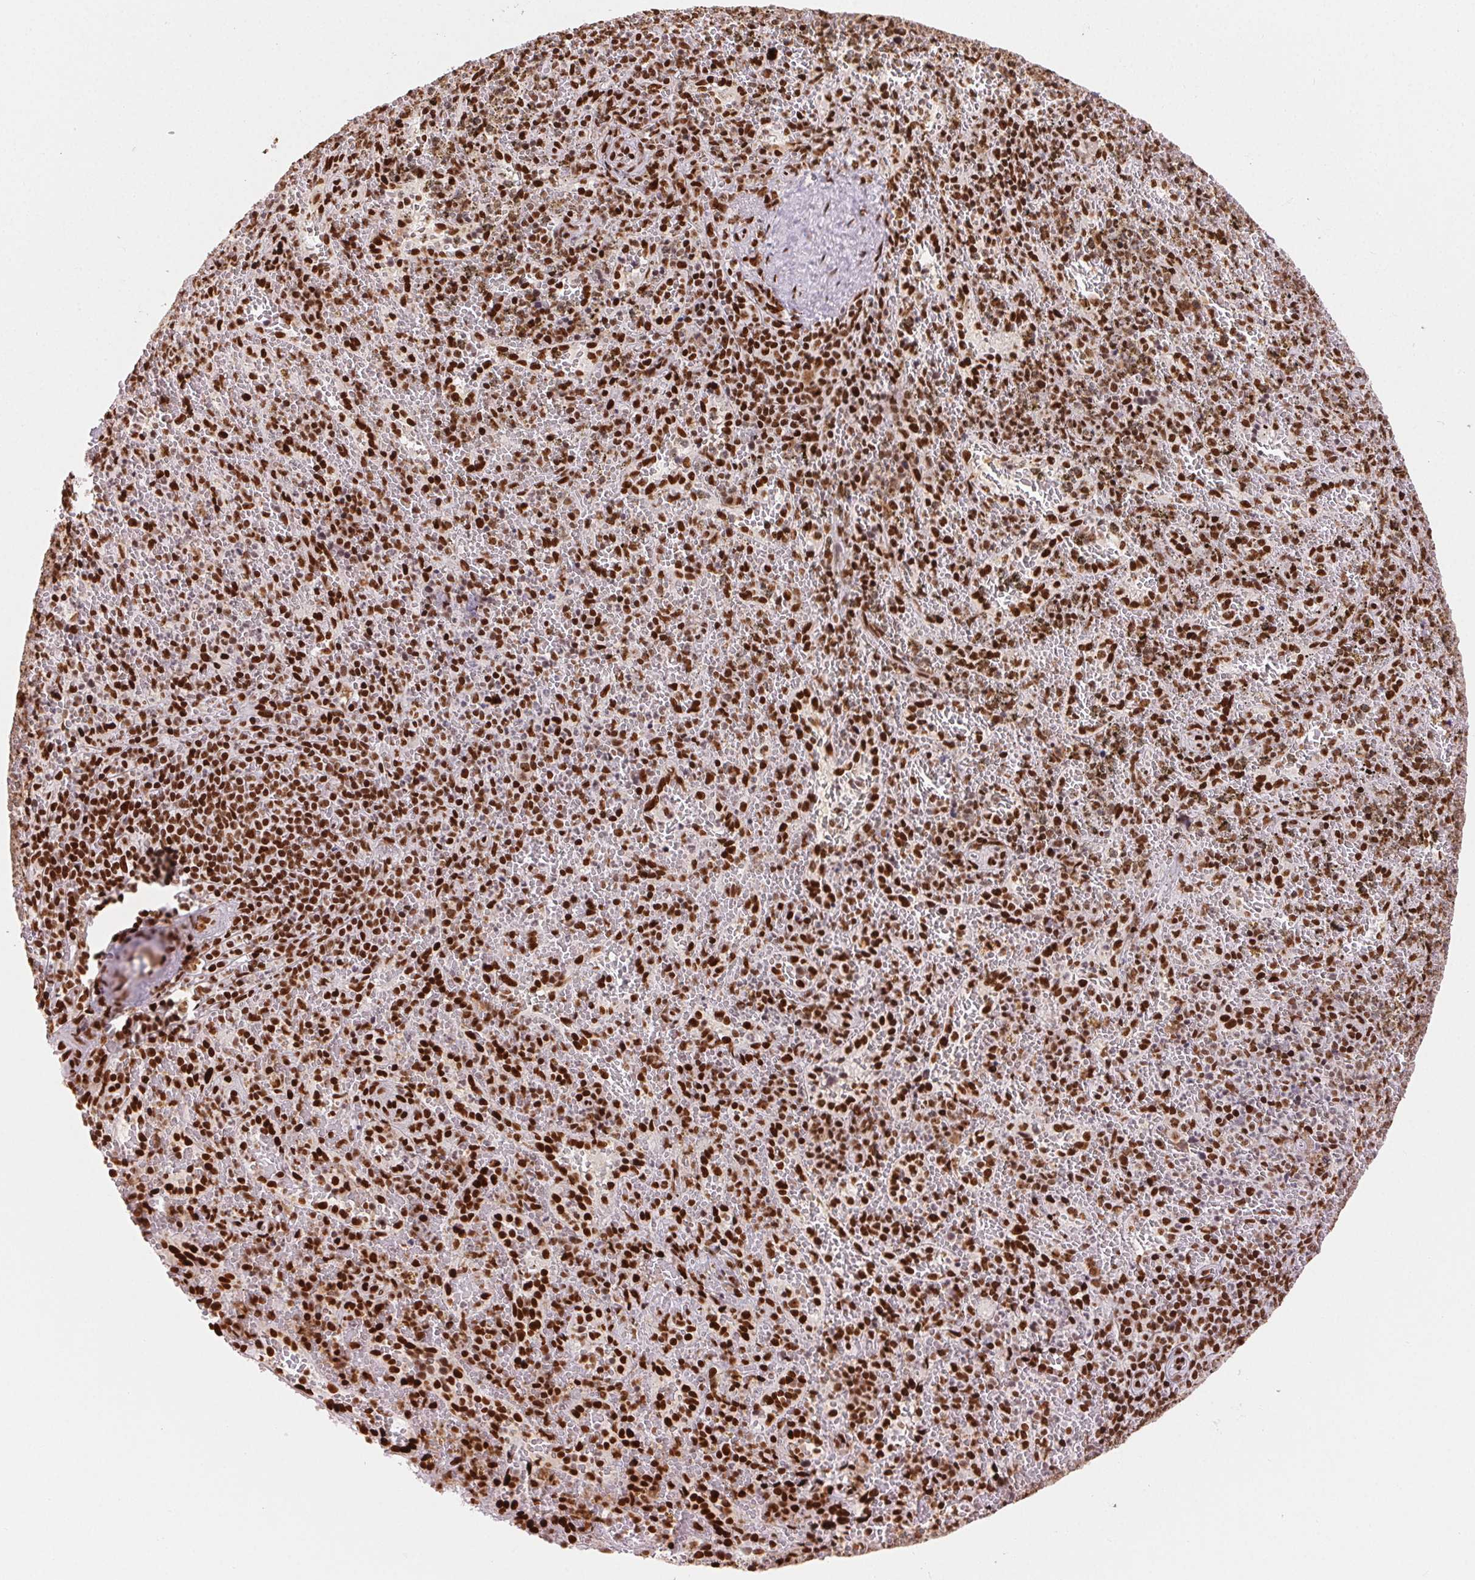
{"staining": {"intensity": "strong", "quantity": ">75%", "location": "nuclear"}, "tissue": "spleen", "cell_type": "Cells in red pulp", "image_type": "normal", "snomed": [{"axis": "morphology", "description": "Normal tissue, NOS"}, {"axis": "topography", "description": "Spleen"}], "caption": "IHC (DAB (3,3'-diaminobenzidine)) staining of unremarkable human spleen displays strong nuclear protein expression in approximately >75% of cells in red pulp.", "gene": "ZNF80", "patient": {"sex": "female", "age": 50}}